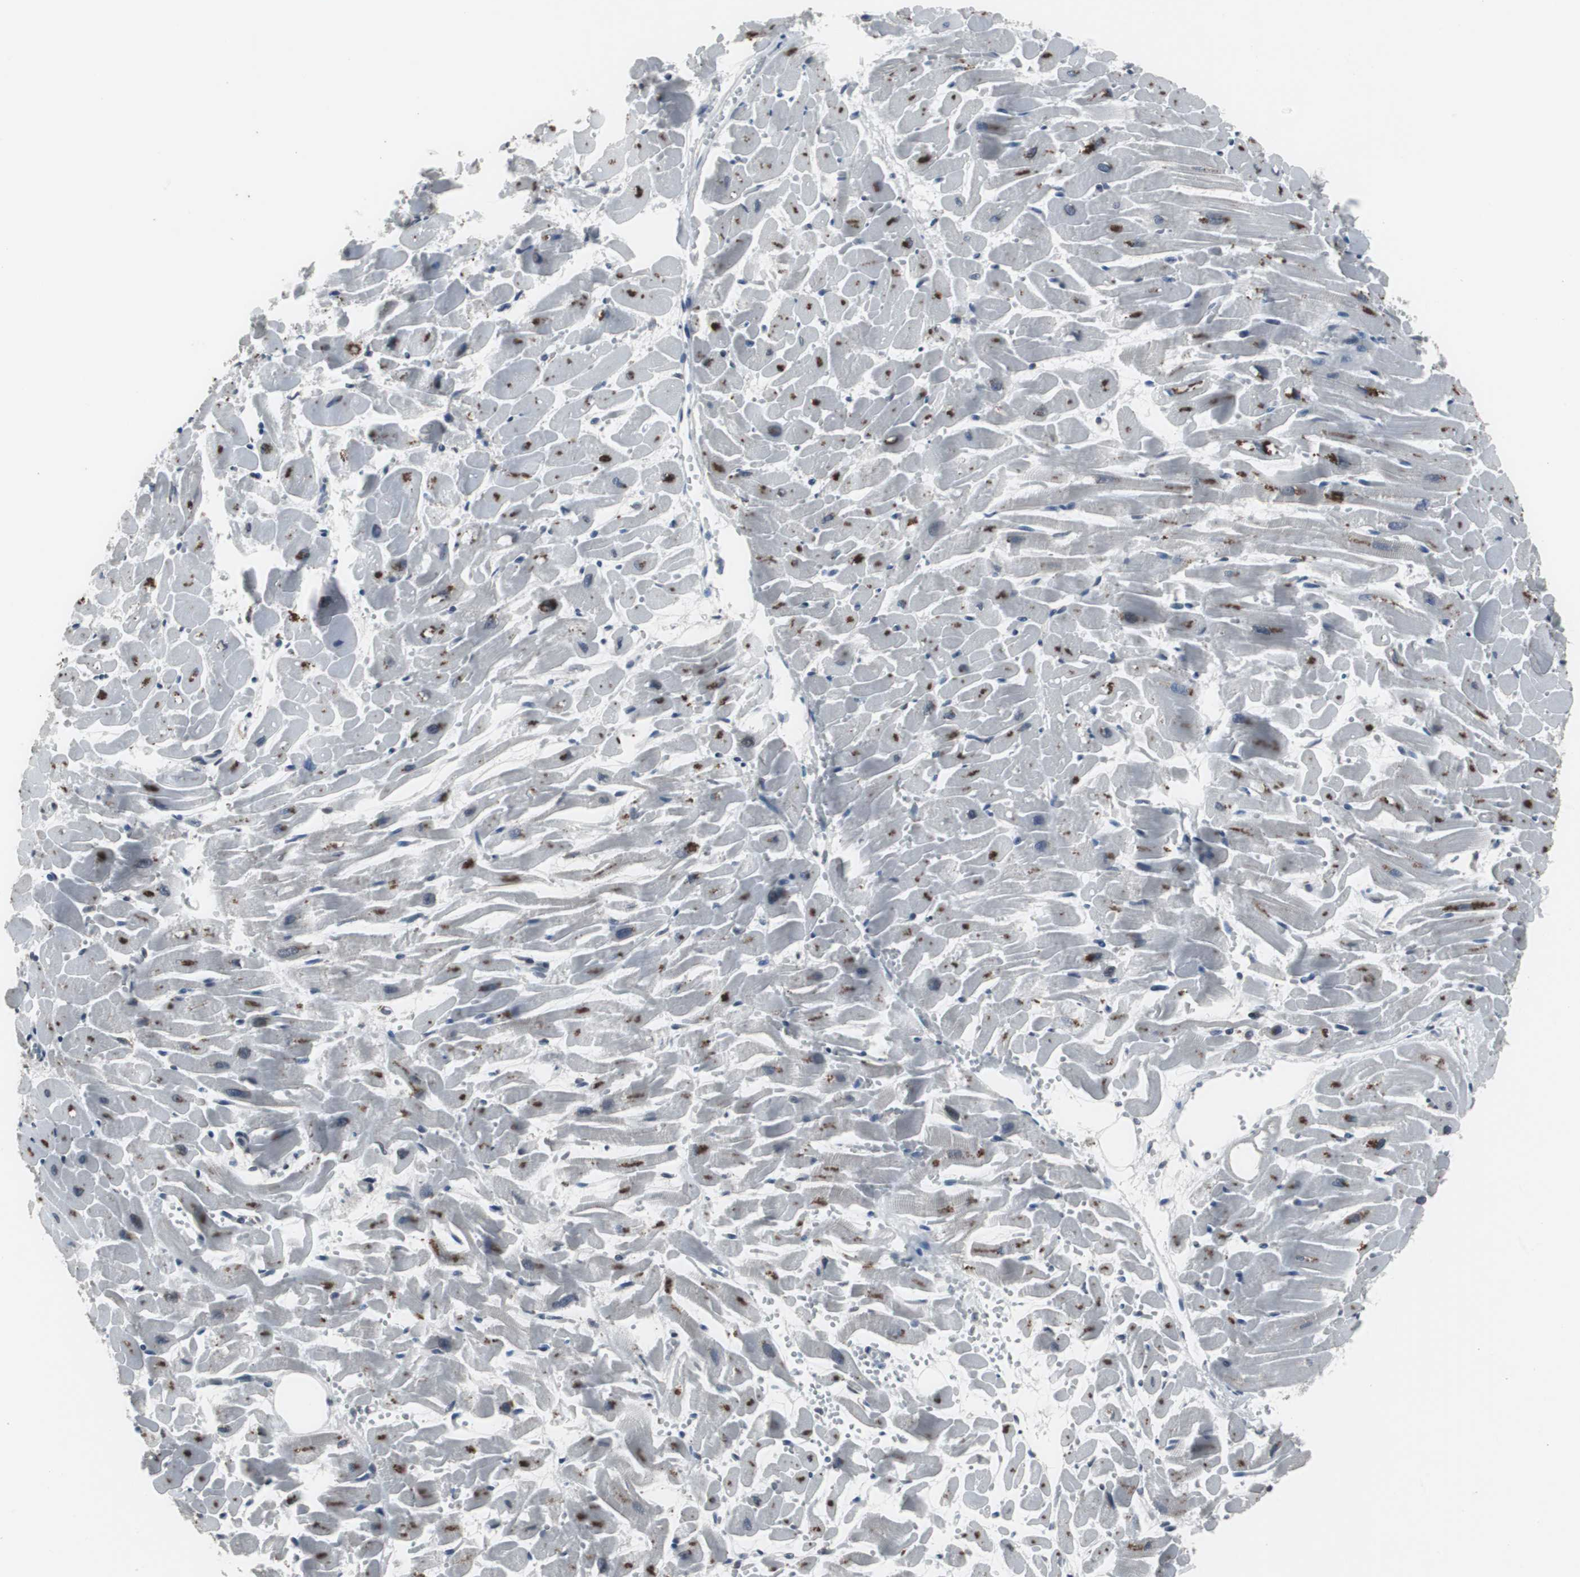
{"staining": {"intensity": "strong", "quantity": "25%-75%", "location": "cytoplasmic/membranous"}, "tissue": "heart muscle", "cell_type": "Cardiomyocytes", "image_type": "normal", "snomed": [{"axis": "morphology", "description": "Normal tissue, NOS"}, {"axis": "topography", "description": "Heart"}], "caption": "Immunohistochemistry photomicrograph of unremarkable heart muscle stained for a protein (brown), which displays high levels of strong cytoplasmic/membranous positivity in about 25%-75% of cardiomyocytes.", "gene": "FOXP4", "patient": {"sex": "female", "age": 19}}